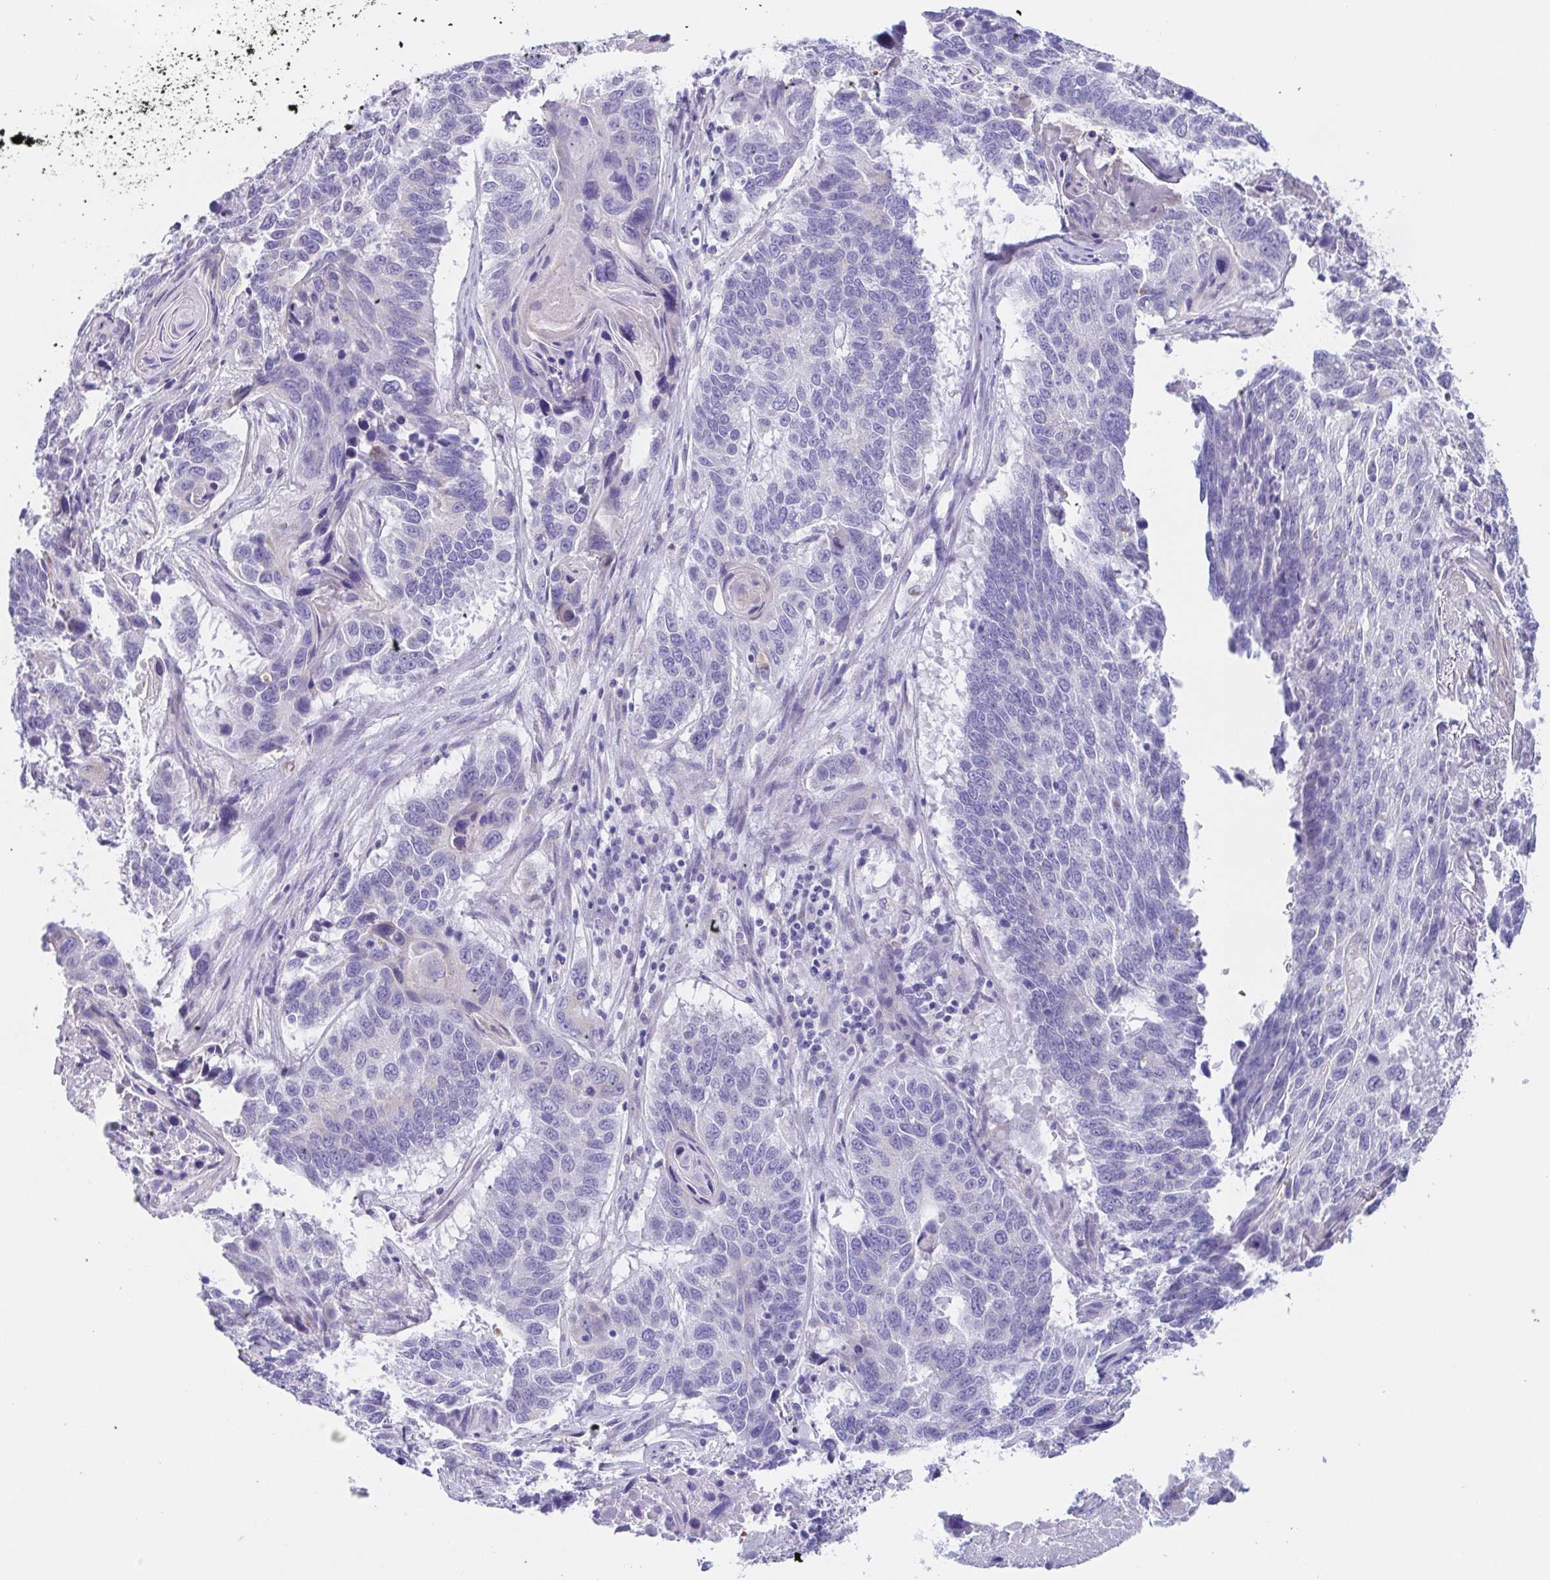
{"staining": {"intensity": "negative", "quantity": "none", "location": "none"}, "tissue": "lung cancer", "cell_type": "Tumor cells", "image_type": "cancer", "snomed": [{"axis": "morphology", "description": "Squamous cell carcinoma, NOS"}, {"axis": "topography", "description": "Lung"}], "caption": "This micrograph is of lung cancer stained with immunohistochemistry to label a protein in brown with the nuclei are counter-stained blue. There is no positivity in tumor cells.", "gene": "SCG3", "patient": {"sex": "male", "age": 73}}